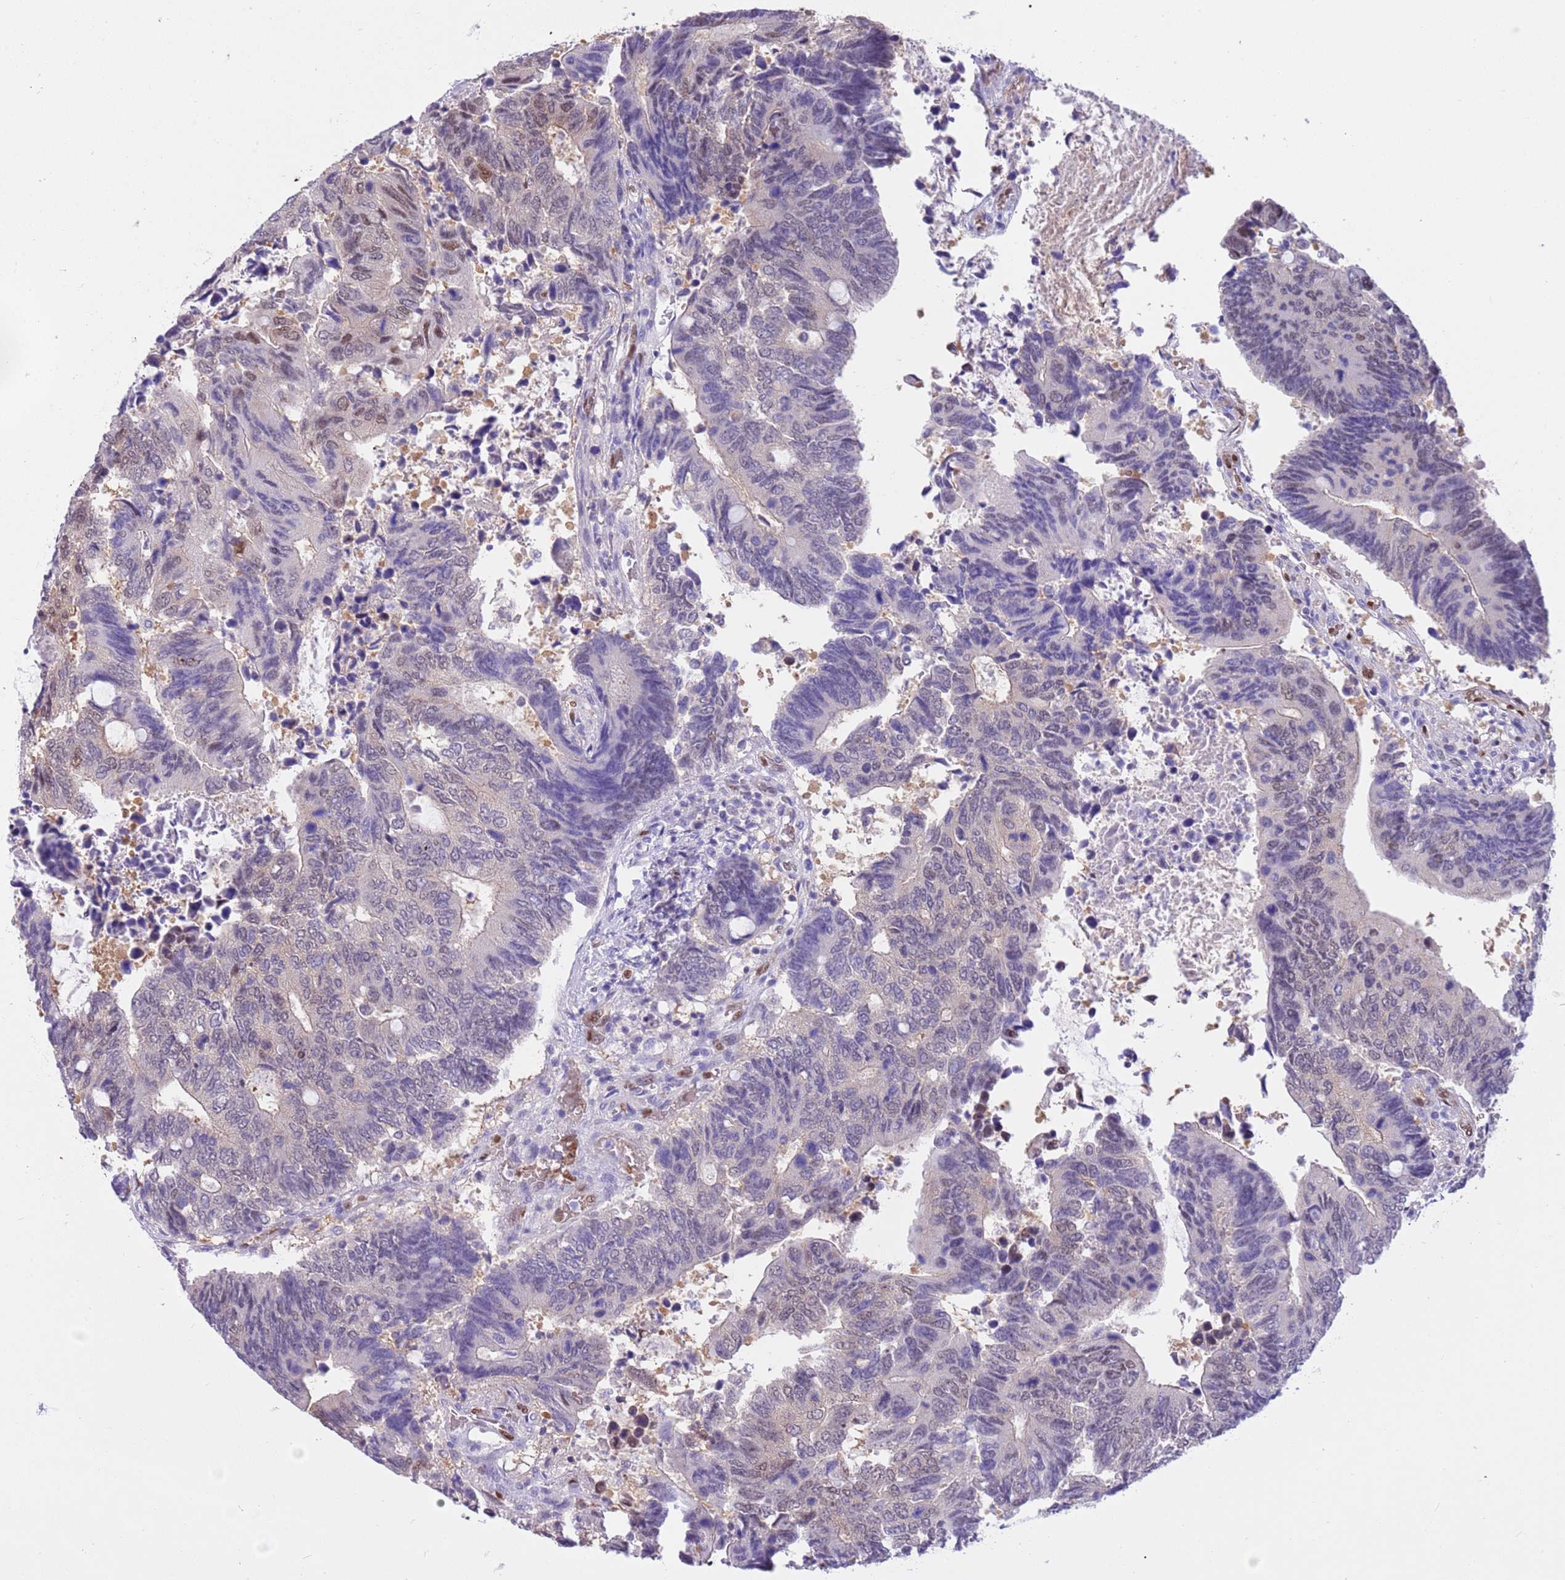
{"staining": {"intensity": "weak", "quantity": "<25%", "location": "nuclear"}, "tissue": "colorectal cancer", "cell_type": "Tumor cells", "image_type": "cancer", "snomed": [{"axis": "morphology", "description": "Adenocarcinoma, NOS"}, {"axis": "topography", "description": "Colon"}], "caption": "DAB immunohistochemical staining of human colorectal adenocarcinoma shows no significant positivity in tumor cells. (IHC, brightfield microscopy, high magnification).", "gene": "DDI2", "patient": {"sex": "male", "age": 87}}